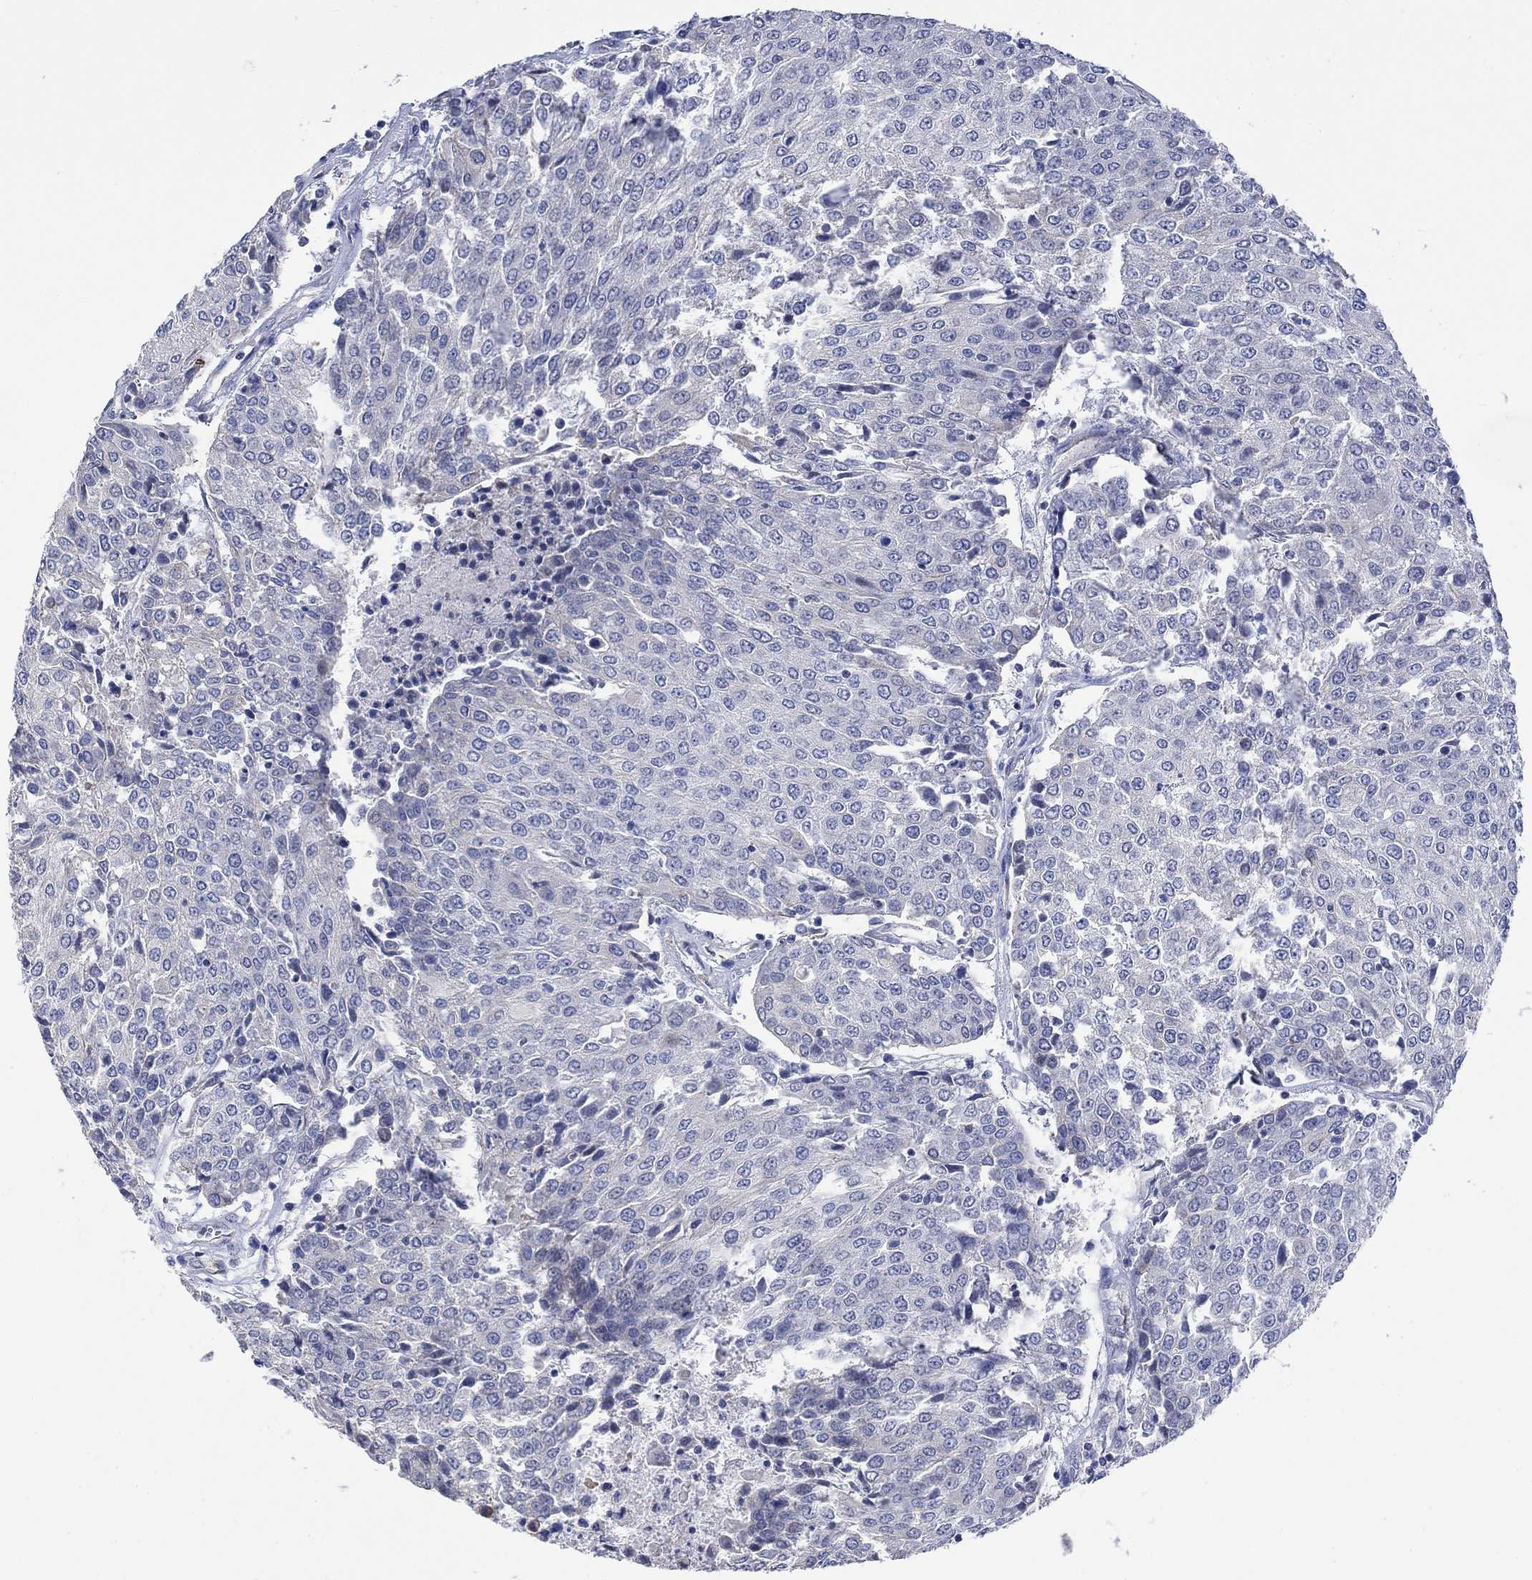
{"staining": {"intensity": "weak", "quantity": "<25%", "location": "cytoplasmic/membranous"}, "tissue": "urothelial cancer", "cell_type": "Tumor cells", "image_type": "cancer", "snomed": [{"axis": "morphology", "description": "Urothelial carcinoma, High grade"}, {"axis": "topography", "description": "Urinary bladder"}], "caption": "A histopathology image of human high-grade urothelial carcinoma is negative for staining in tumor cells. Brightfield microscopy of immunohistochemistry (IHC) stained with DAB (brown) and hematoxylin (blue), captured at high magnification.", "gene": "AGRP", "patient": {"sex": "female", "age": 85}}